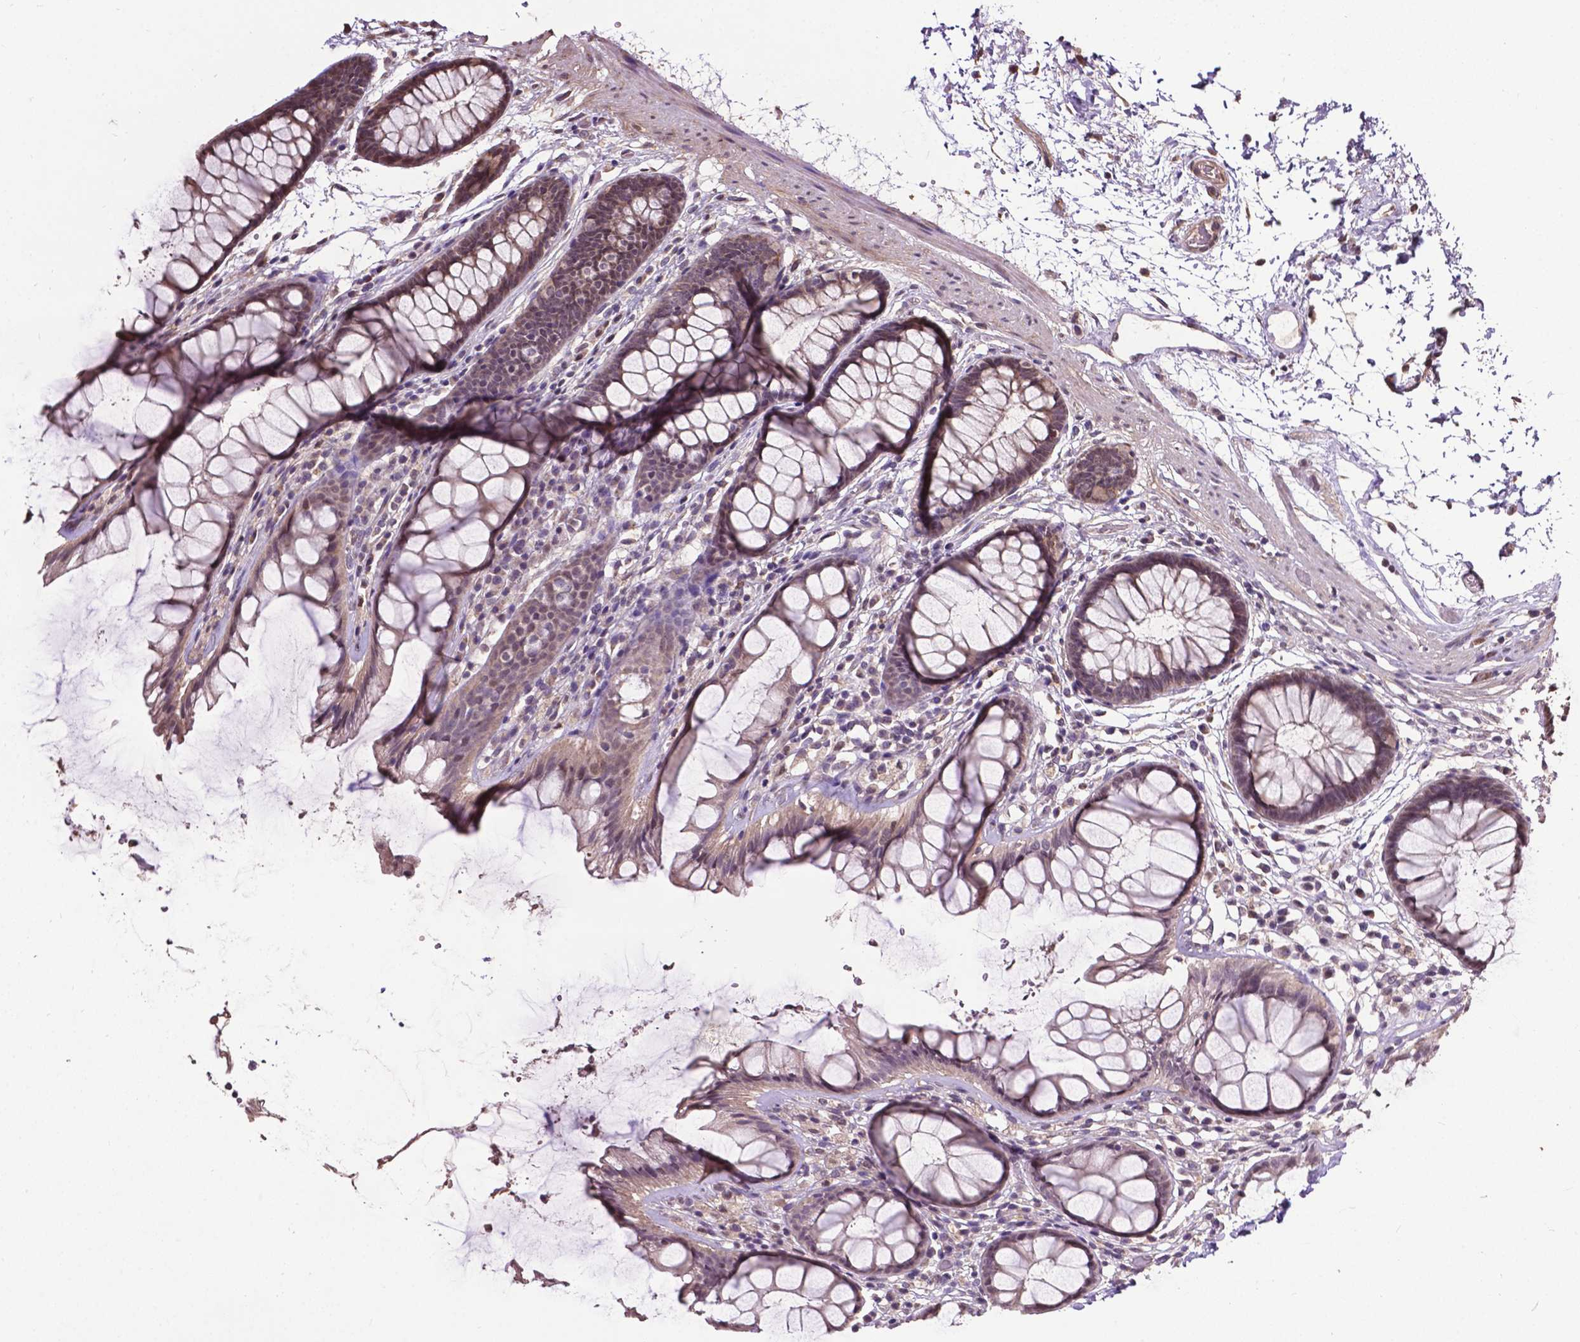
{"staining": {"intensity": "weak", "quantity": "25%-75%", "location": "cytoplasmic/membranous"}, "tissue": "rectum", "cell_type": "Glandular cells", "image_type": "normal", "snomed": [{"axis": "morphology", "description": "Normal tissue, NOS"}, {"axis": "topography", "description": "Rectum"}], "caption": "DAB immunohistochemical staining of unremarkable human rectum reveals weak cytoplasmic/membranous protein expression in about 25%-75% of glandular cells. (Brightfield microscopy of DAB IHC at high magnification).", "gene": "GLRA2", "patient": {"sex": "male", "age": 72}}